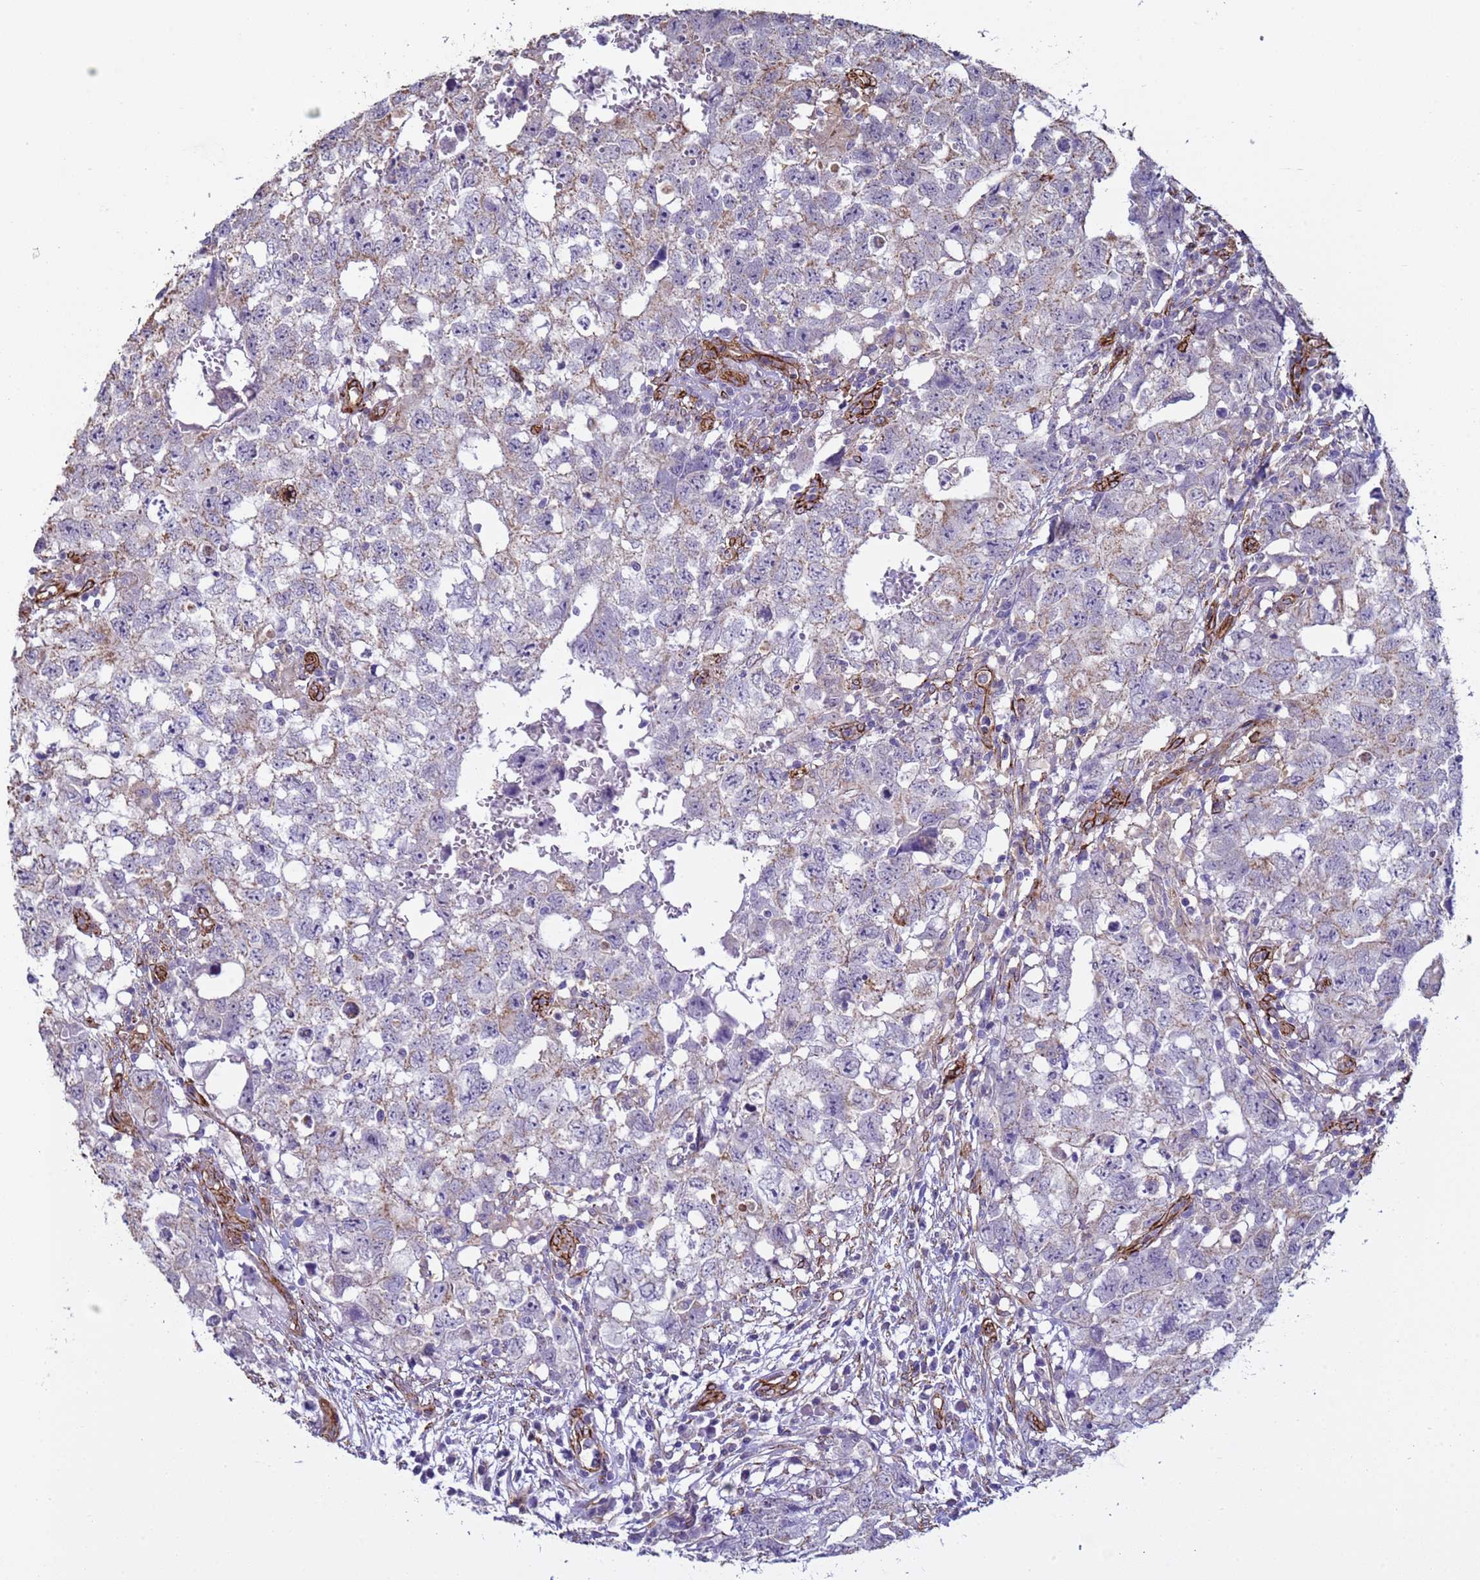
{"staining": {"intensity": "weak", "quantity": "<25%", "location": "cytoplasmic/membranous"}, "tissue": "testis cancer", "cell_type": "Tumor cells", "image_type": "cancer", "snomed": [{"axis": "morphology", "description": "Seminoma, NOS"}, {"axis": "morphology", "description": "Carcinoma, Embryonal, NOS"}, {"axis": "topography", "description": "Testis"}], "caption": "Immunohistochemistry (IHC) histopathology image of neoplastic tissue: human testis cancer (embryonal carcinoma) stained with DAB (3,3'-diaminobenzidine) displays no significant protein expression in tumor cells.", "gene": "GASK1A", "patient": {"sex": "male", "age": 29}}